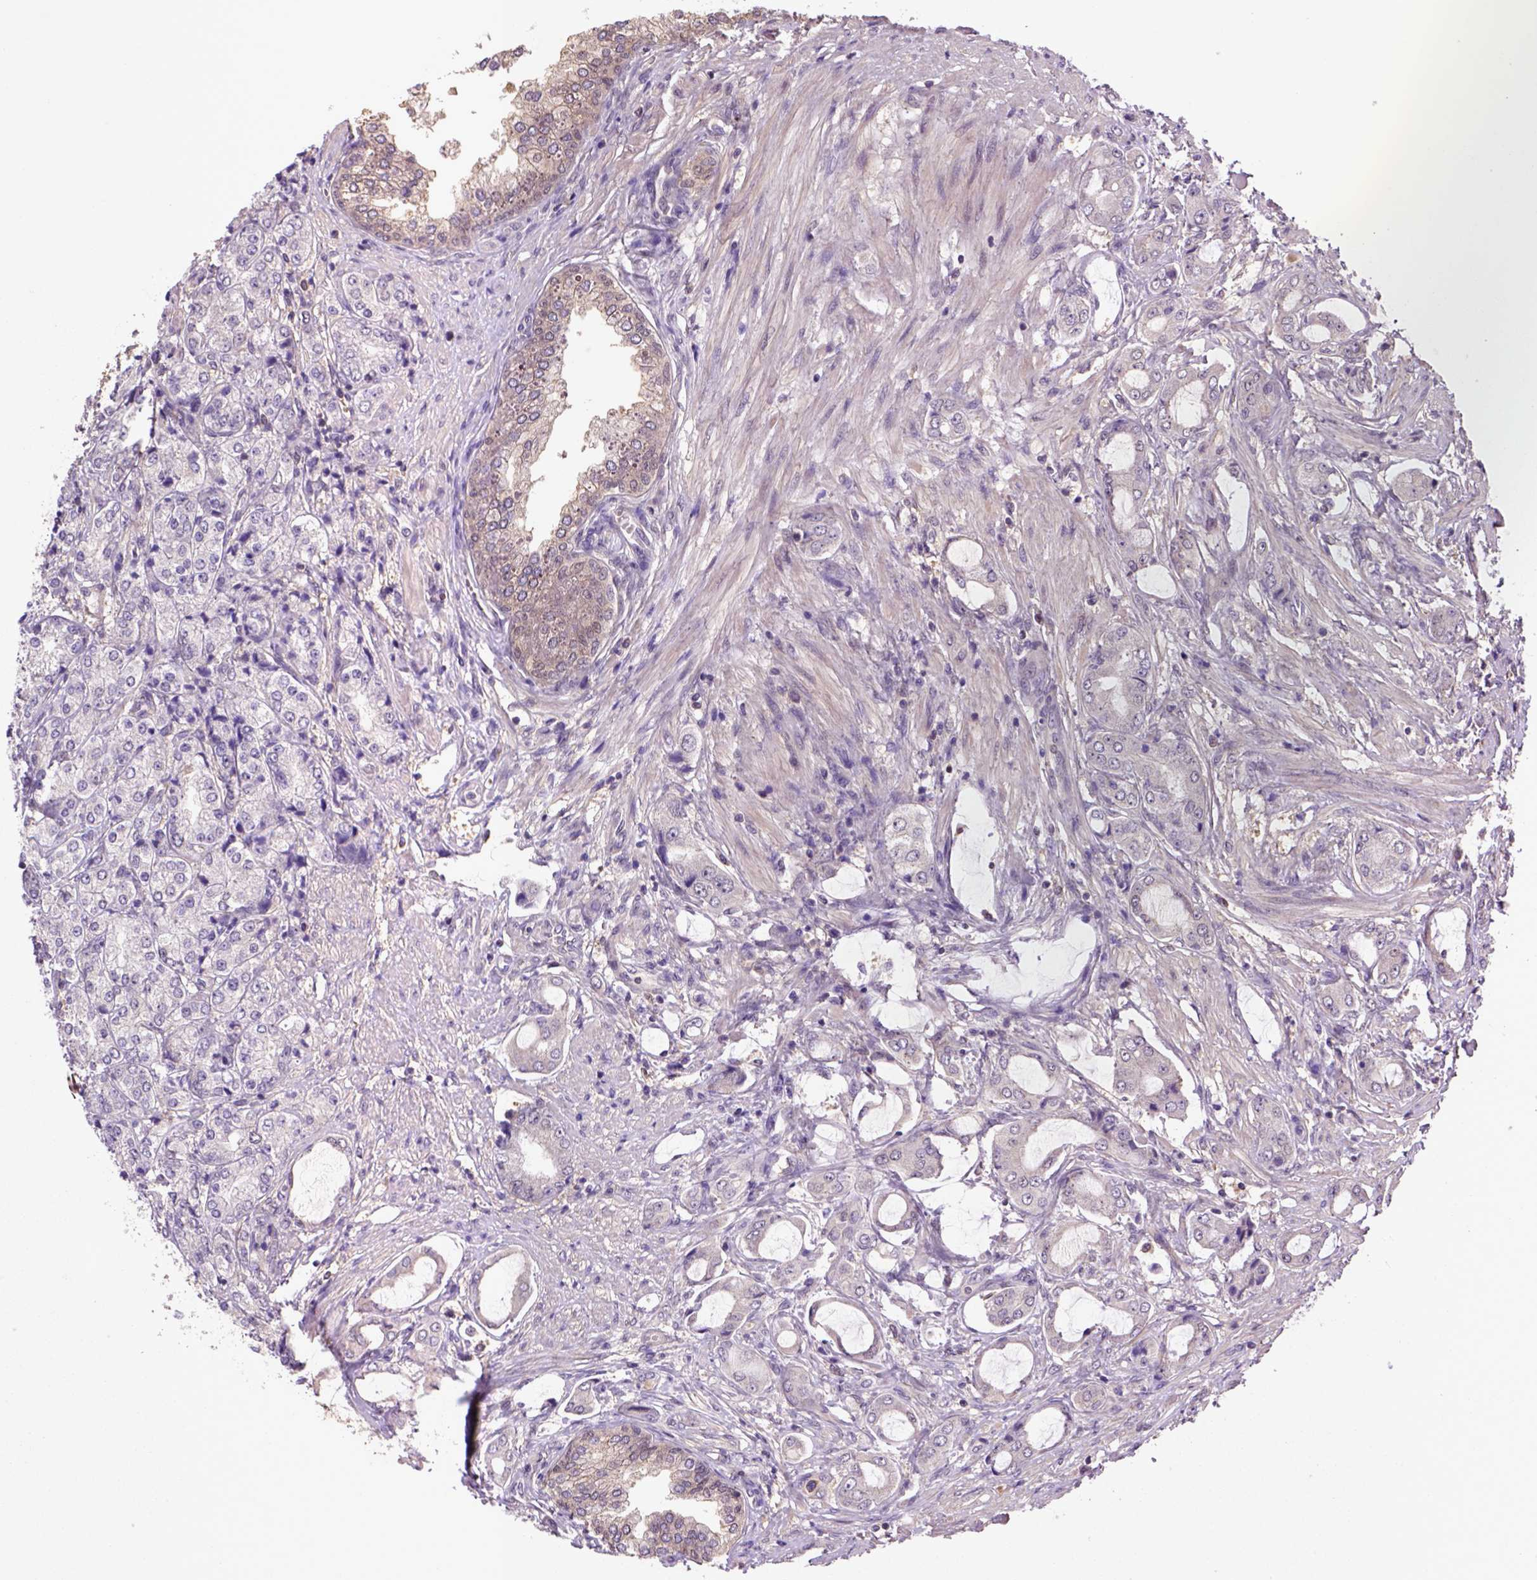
{"staining": {"intensity": "negative", "quantity": "none", "location": "none"}, "tissue": "prostate cancer", "cell_type": "Tumor cells", "image_type": "cancer", "snomed": [{"axis": "morphology", "description": "Adenocarcinoma, NOS"}, {"axis": "topography", "description": "Prostate"}], "caption": "A high-resolution photomicrograph shows immunohistochemistry staining of adenocarcinoma (prostate), which displays no significant expression in tumor cells.", "gene": "HSPBP1", "patient": {"sex": "male", "age": 63}}